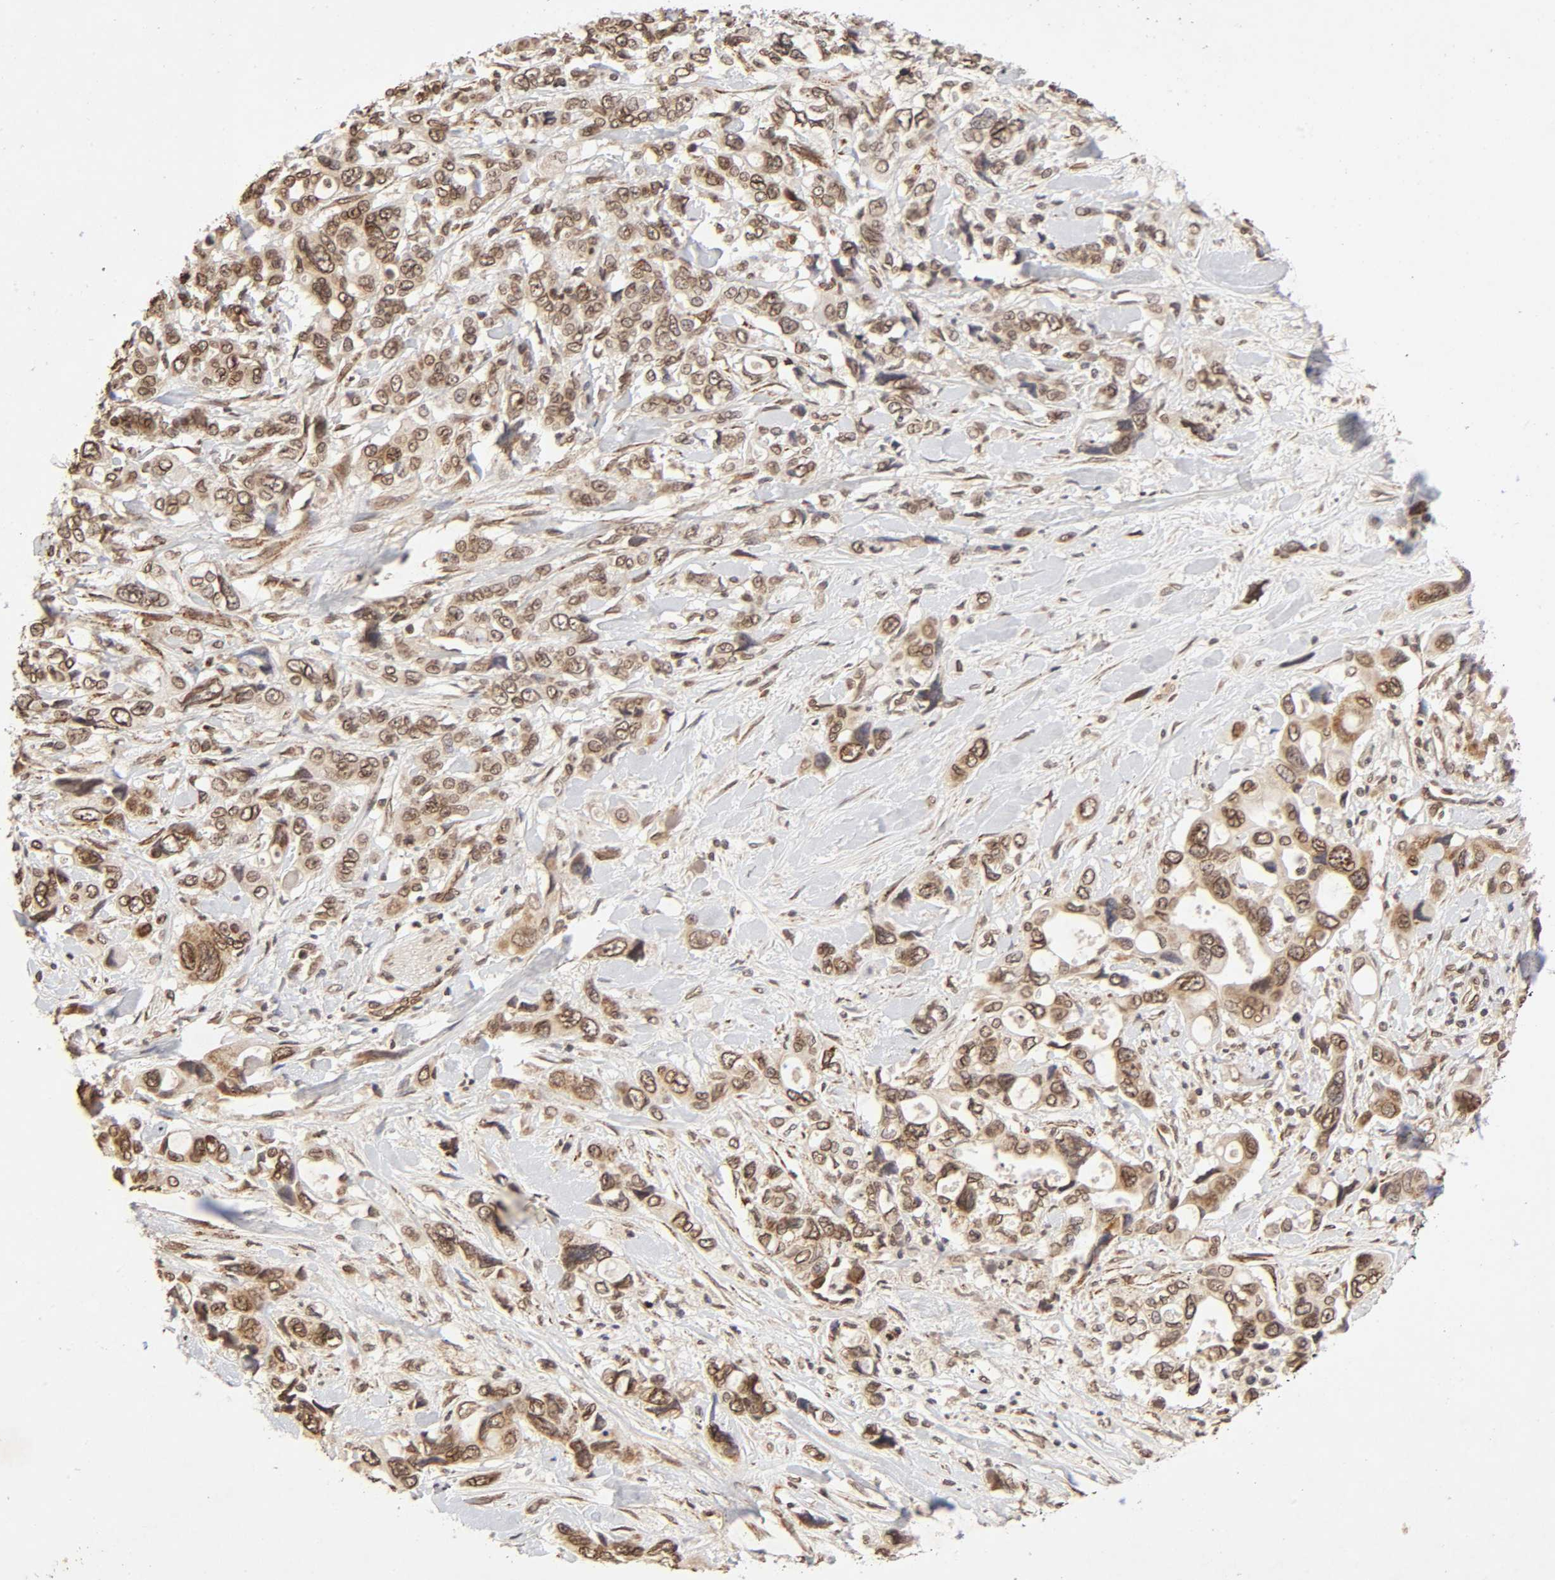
{"staining": {"intensity": "weak", "quantity": ">75%", "location": "cytoplasmic/membranous,nuclear"}, "tissue": "pancreatic cancer", "cell_type": "Tumor cells", "image_type": "cancer", "snomed": [{"axis": "morphology", "description": "Adenocarcinoma, NOS"}, {"axis": "topography", "description": "Pancreas"}], "caption": "Protein expression analysis of pancreatic adenocarcinoma shows weak cytoplasmic/membranous and nuclear expression in about >75% of tumor cells.", "gene": "MLLT6", "patient": {"sex": "male", "age": 46}}